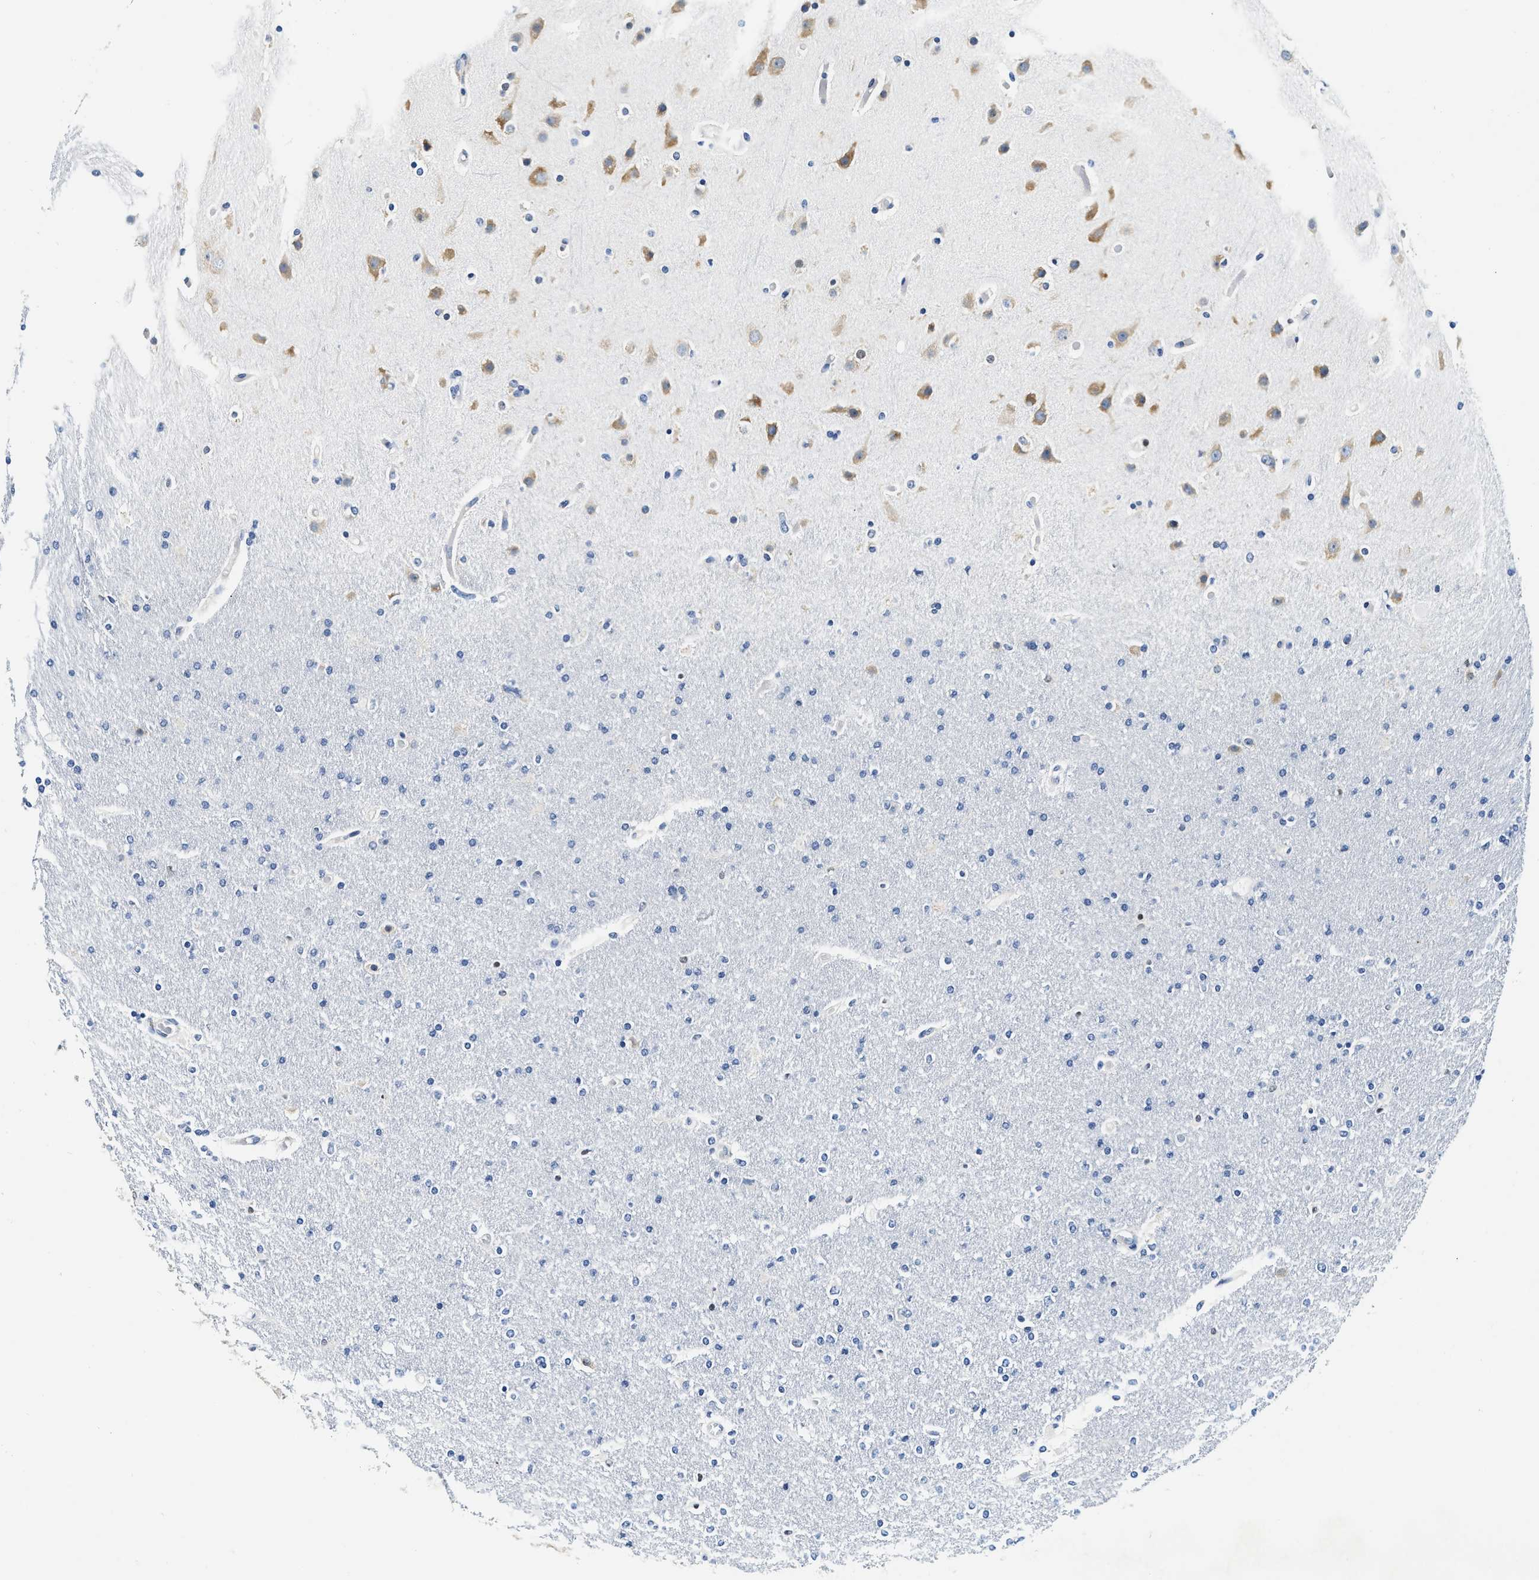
{"staining": {"intensity": "negative", "quantity": "none", "location": "none"}, "tissue": "glioma", "cell_type": "Tumor cells", "image_type": "cancer", "snomed": [{"axis": "morphology", "description": "Glioma, malignant, High grade"}, {"axis": "topography", "description": "Cerebral cortex"}], "caption": "There is no significant staining in tumor cells of glioma. (DAB immunohistochemistry with hematoxylin counter stain).", "gene": "EIF2AK2", "patient": {"sex": "female", "age": 36}}